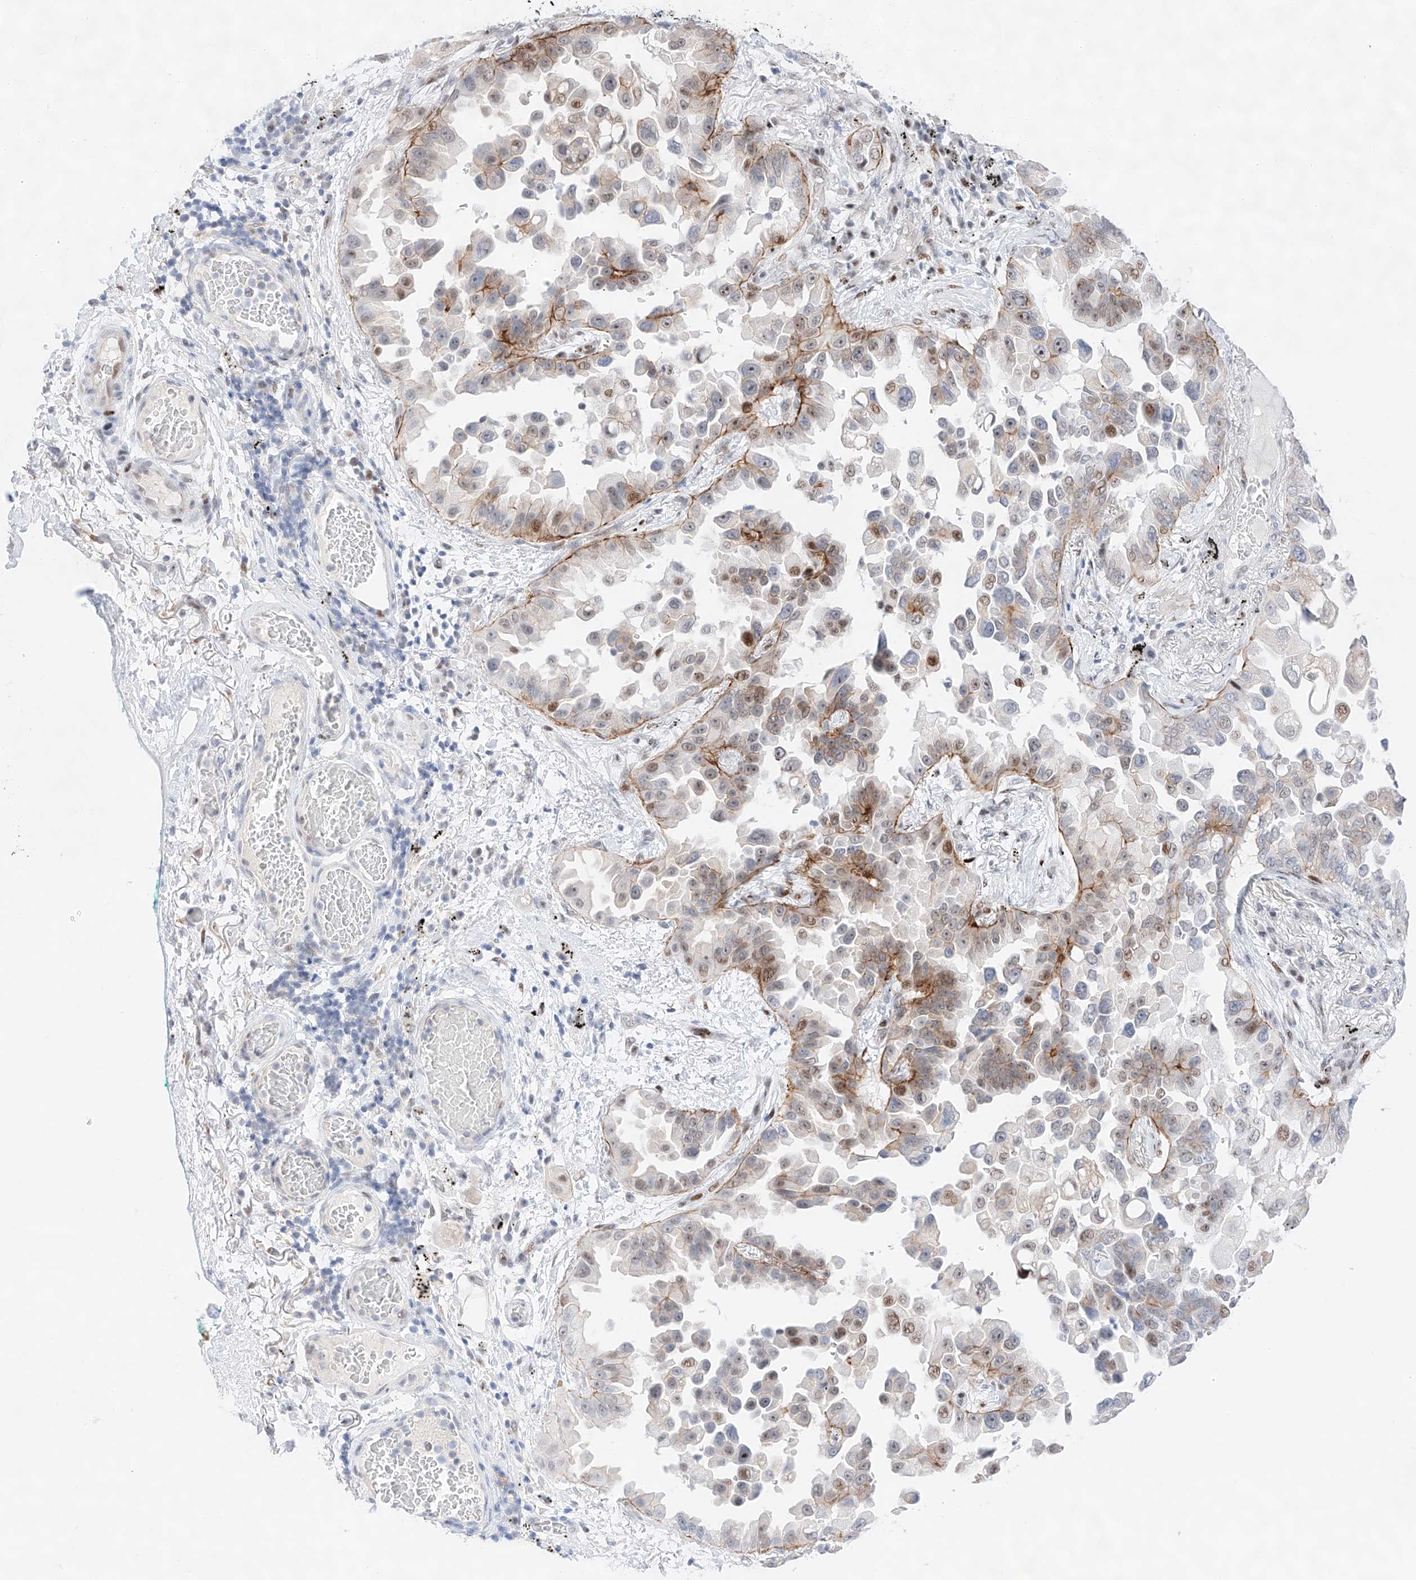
{"staining": {"intensity": "moderate", "quantity": "<25%", "location": "cytoplasmic/membranous,nuclear"}, "tissue": "lung cancer", "cell_type": "Tumor cells", "image_type": "cancer", "snomed": [{"axis": "morphology", "description": "Adenocarcinoma, NOS"}, {"axis": "topography", "description": "Lung"}], "caption": "DAB immunohistochemical staining of lung cancer shows moderate cytoplasmic/membranous and nuclear protein positivity in approximately <25% of tumor cells. (brown staining indicates protein expression, while blue staining denotes nuclei).", "gene": "NT5C3B", "patient": {"sex": "female", "age": 67}}